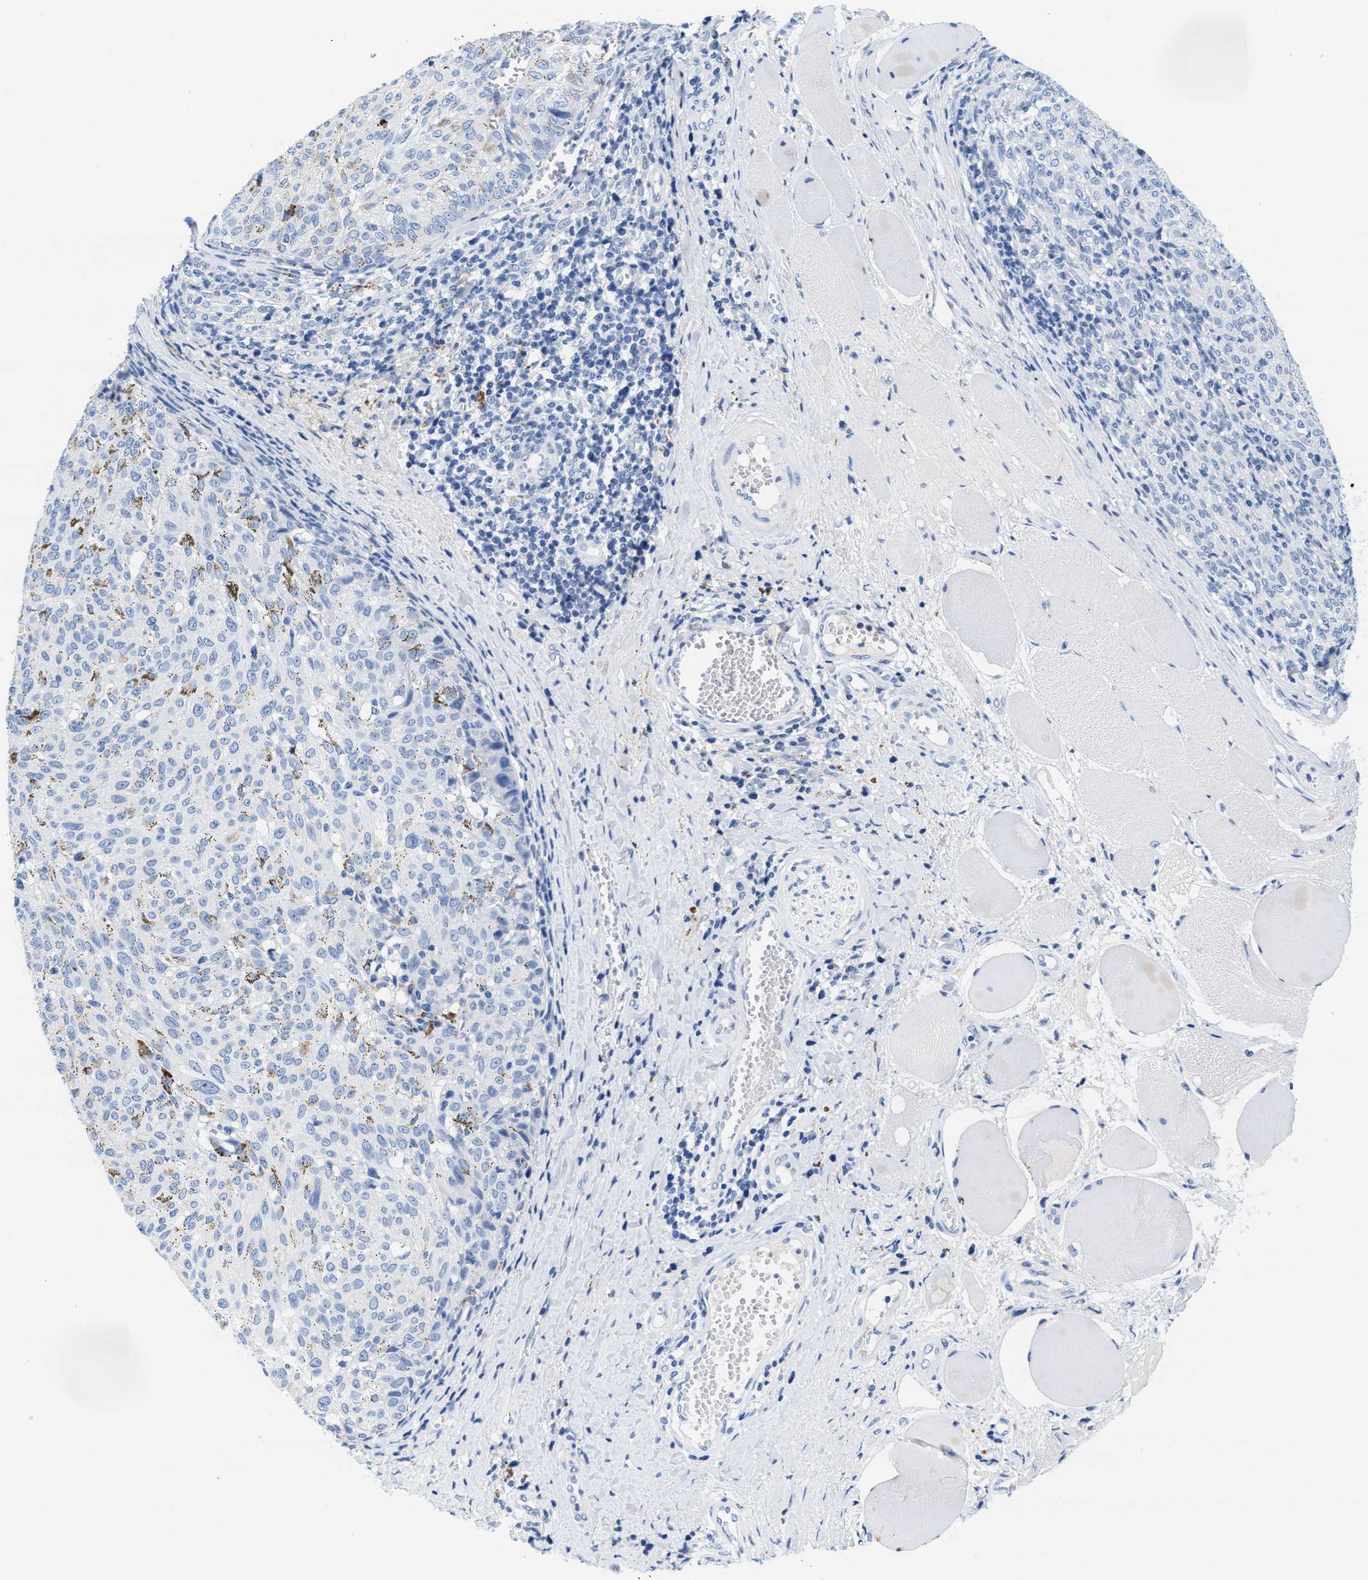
{"staining": {"intensity": "negative", "quantity": "none", "location": "none"}, "tissue": "melanoma", "cell_type": "Tumor cells", "image_type": "cancer", "snomed": [{"axis": "morphology", "description": "Malignant melanoma, NOS"}, {"axis": "topography", "description": "Skin"}], "caption": "Melanoma stained for a protein using immunohistochemistry (IHC) demonstrates no positivity tumor cells.", "gene": "TTC3", "patient": {"sex": "female", "age": 72}}